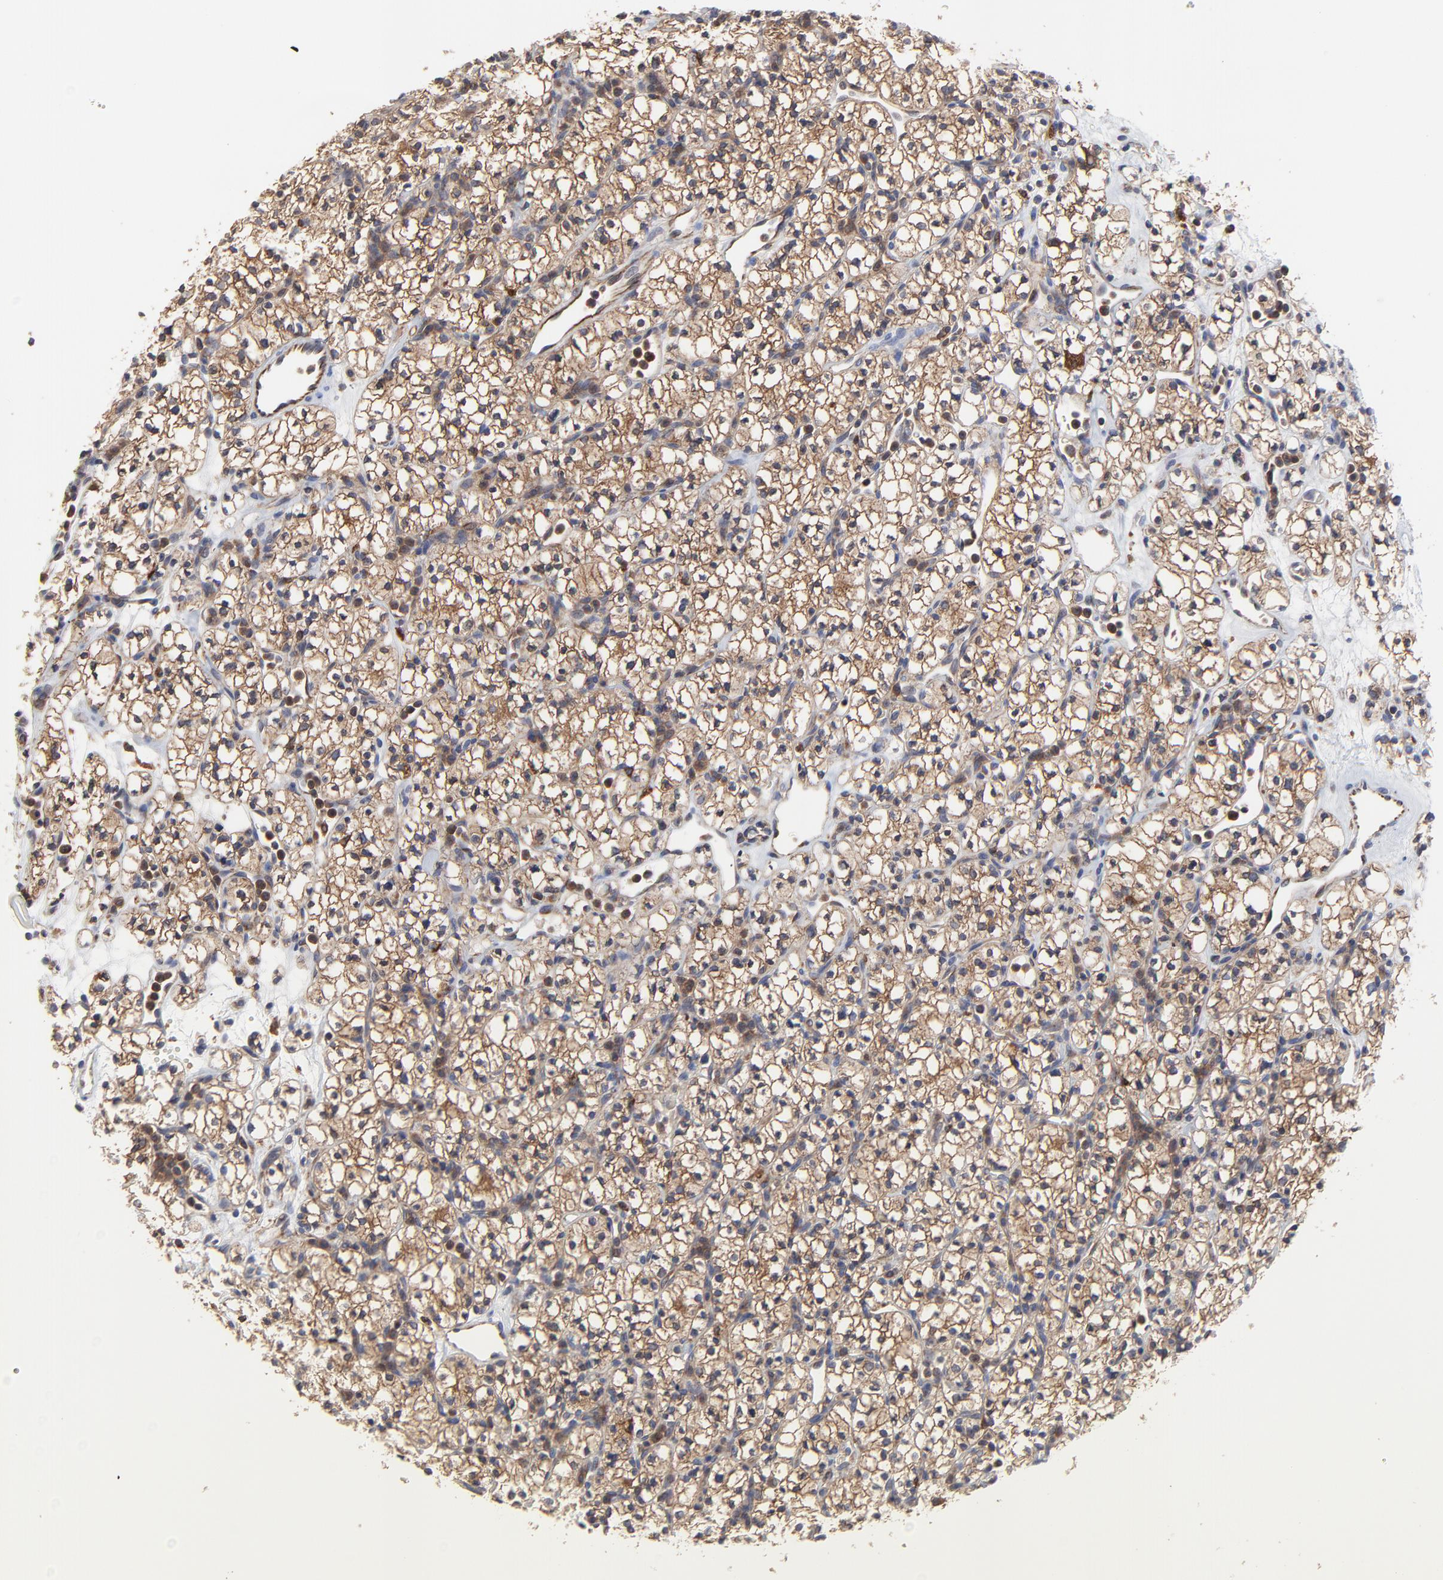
{"staining": {"intensity": "moderate", "quantity": ">75%", "location": "cytoplasmic/membranous"}, "tissue": "renal cancer", "cell_type": "Tumor cells", "image_type": "cancer", "snomed": [{"axis": "morphology", "description": "Adenocarcinoma, NOS"}, {"axis": "topography", "description": "Kidney"}], "caption": "The histopathology image exhibits staining of renal cancer (adenocarcinoma), revealing moderate cytoplasmic/membranous protein staining (brown color) within tumor cells. (DAB IHC with brightfield microscopy, high magnification).", "gene": "RAB9A", "patient": {"sex": "male", "age": 59}}